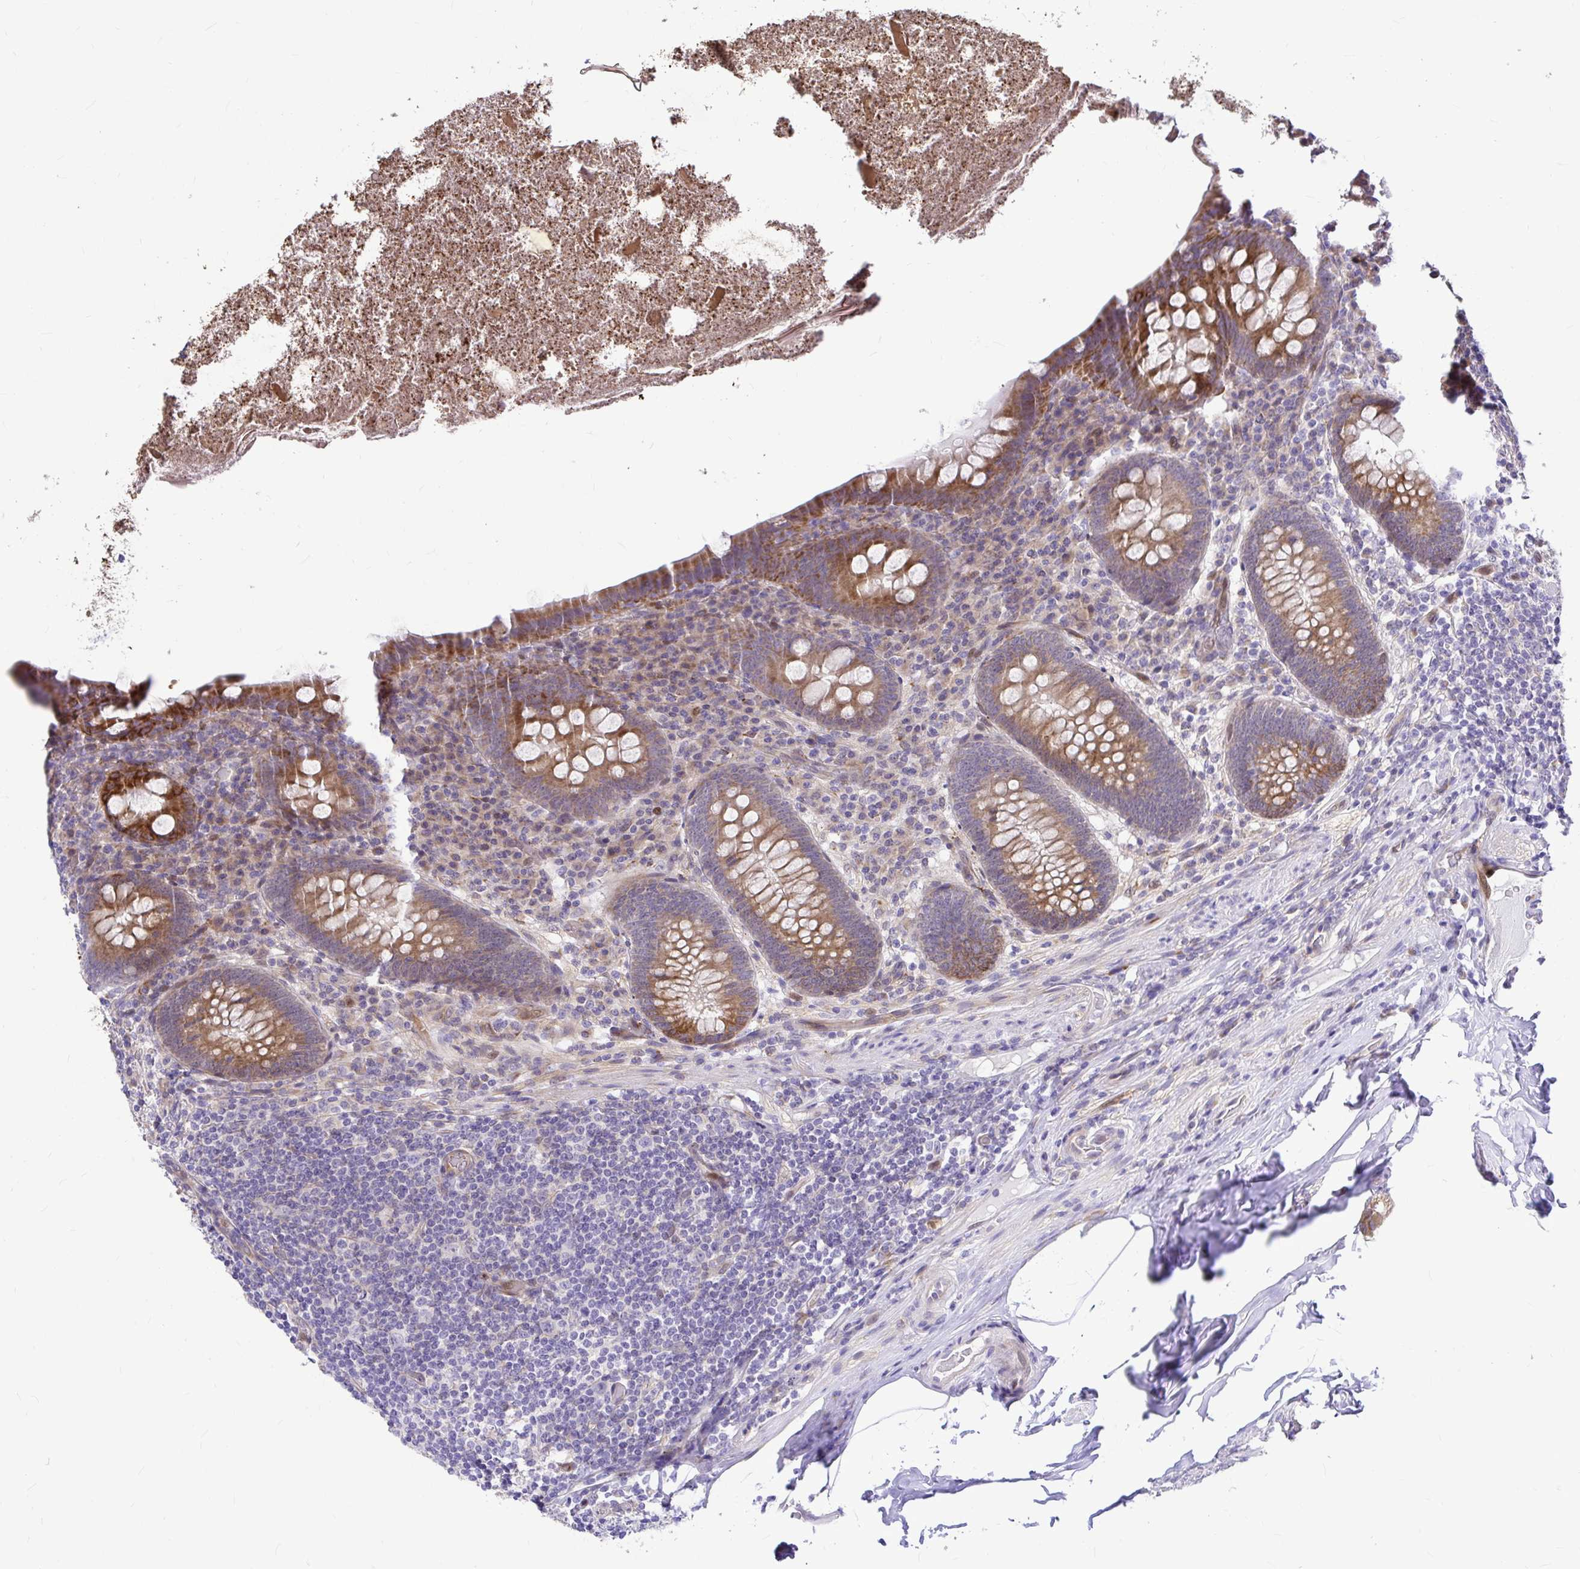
{"staining": {"intensity": "moderate", "quantity": ">75%", "location": "cytoplasmic/membranous"}, "tissue": "appendix", "cell_type": "Glandular cells", "image_type": "normal", "snomed": [{"axis": "morphology", "description": "Normal tissue, NOS"}, {"axis": "topography", "description": "Appendix"}], "caption": "Immunohistochemistry (IHC) (DAB (3,3'-diaminobenzidine)) staining of unremarkable appendix shows moderate cytoplasmic/membranous protein positivity in about >75% of glandular cells.", "gene": "GABBR2", "patient": {"sex": "male", "age": 71}}